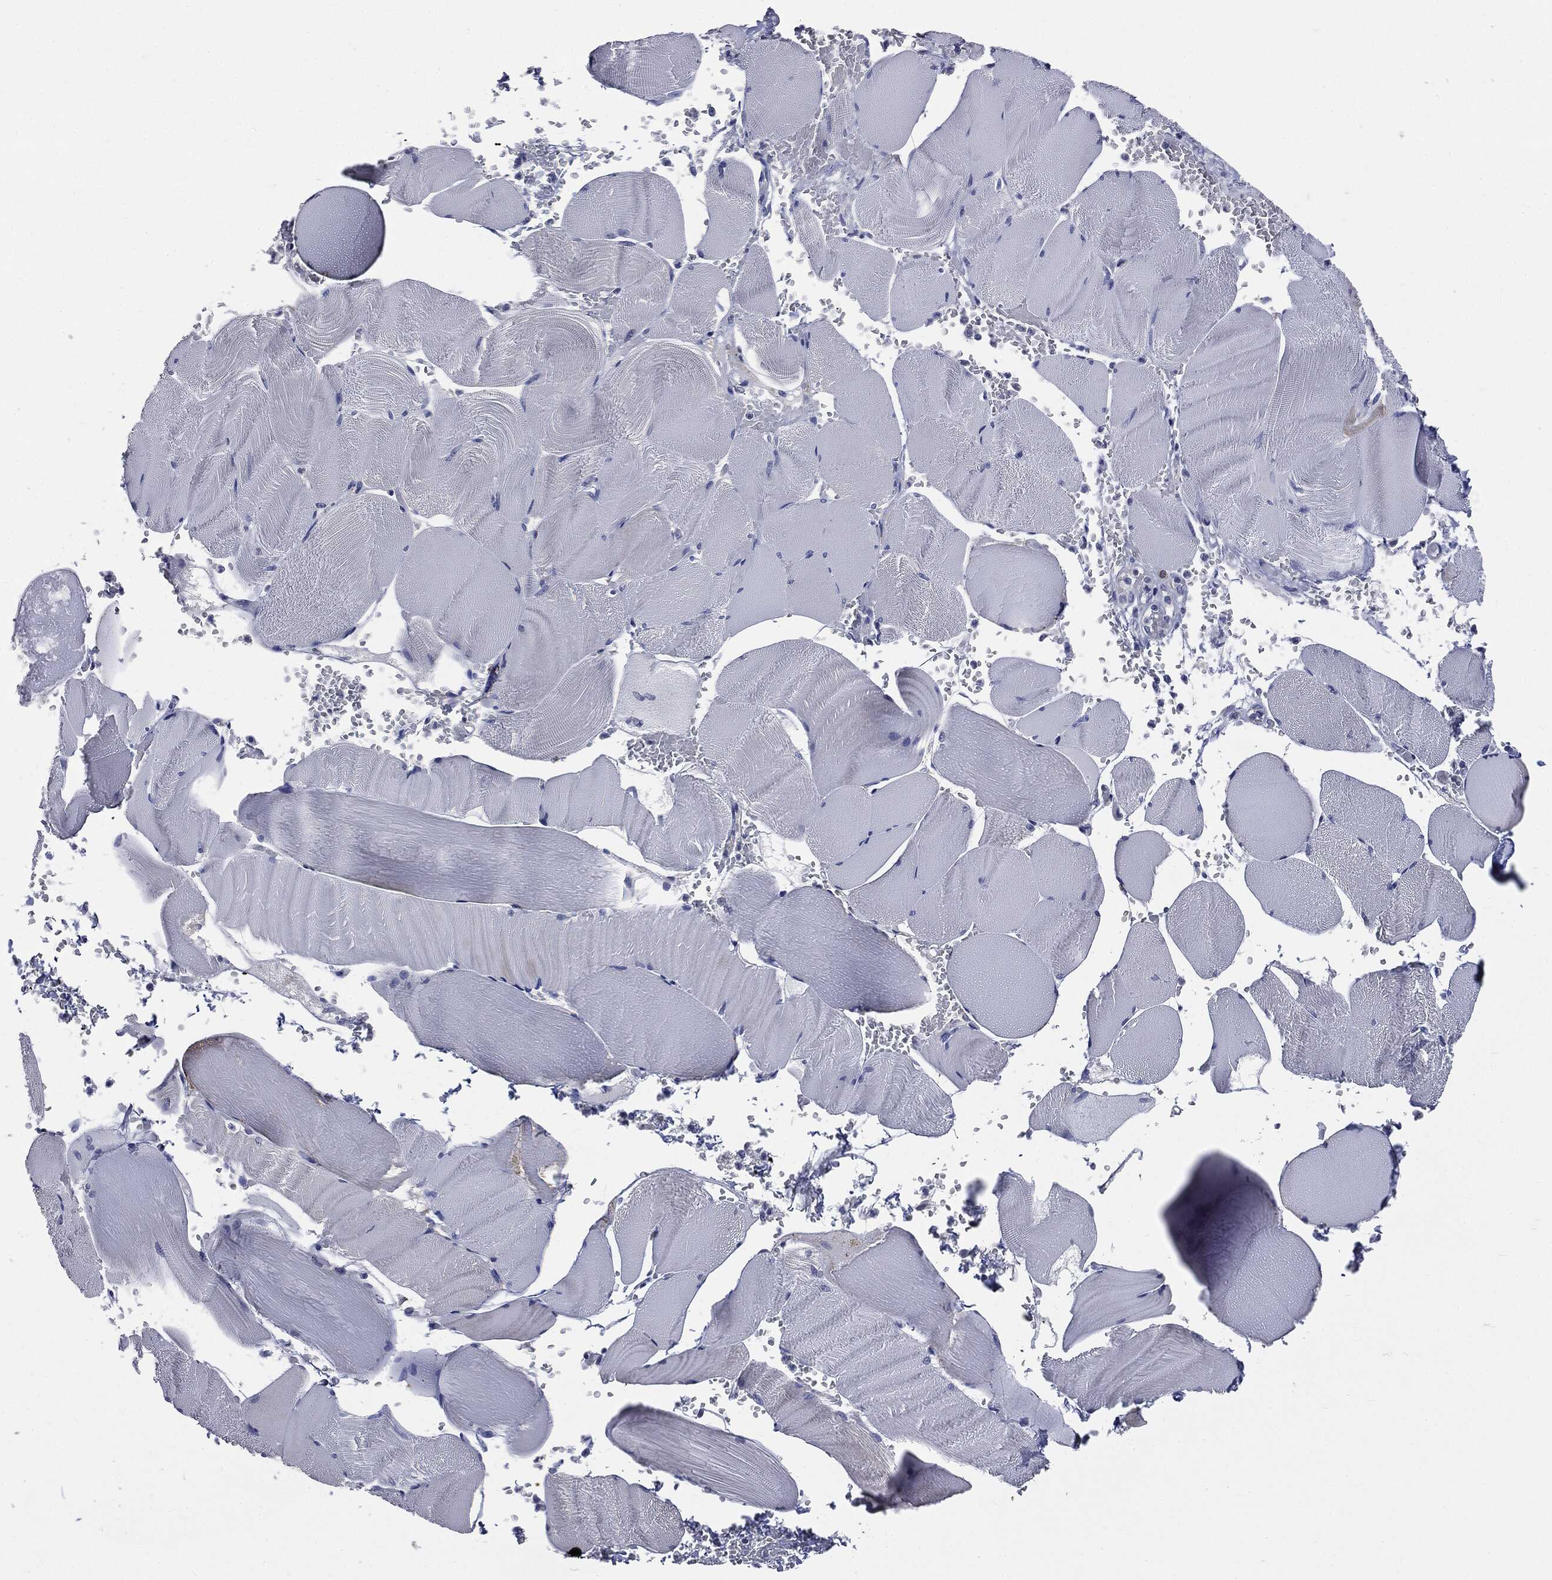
{"staining": {"intensity": "negative", "quantity": "none", "location": "none"}, "tissue": "skeletal muscle", "cell_type": "Myocytes", "image_type": "normal", "snomed": [{"axis": "morphology", "description": "Normal tissue, NOS"}, {"axis": "topography", "description": "Skeletal muscle"}], "caption": "Myocytes are negative for brown protein staining in benign skeletal muscle. (DAB IHC with hematoxylin counter stain).", "gene": "PTGS2", "patient": {"sex": "male", "age": 56}}